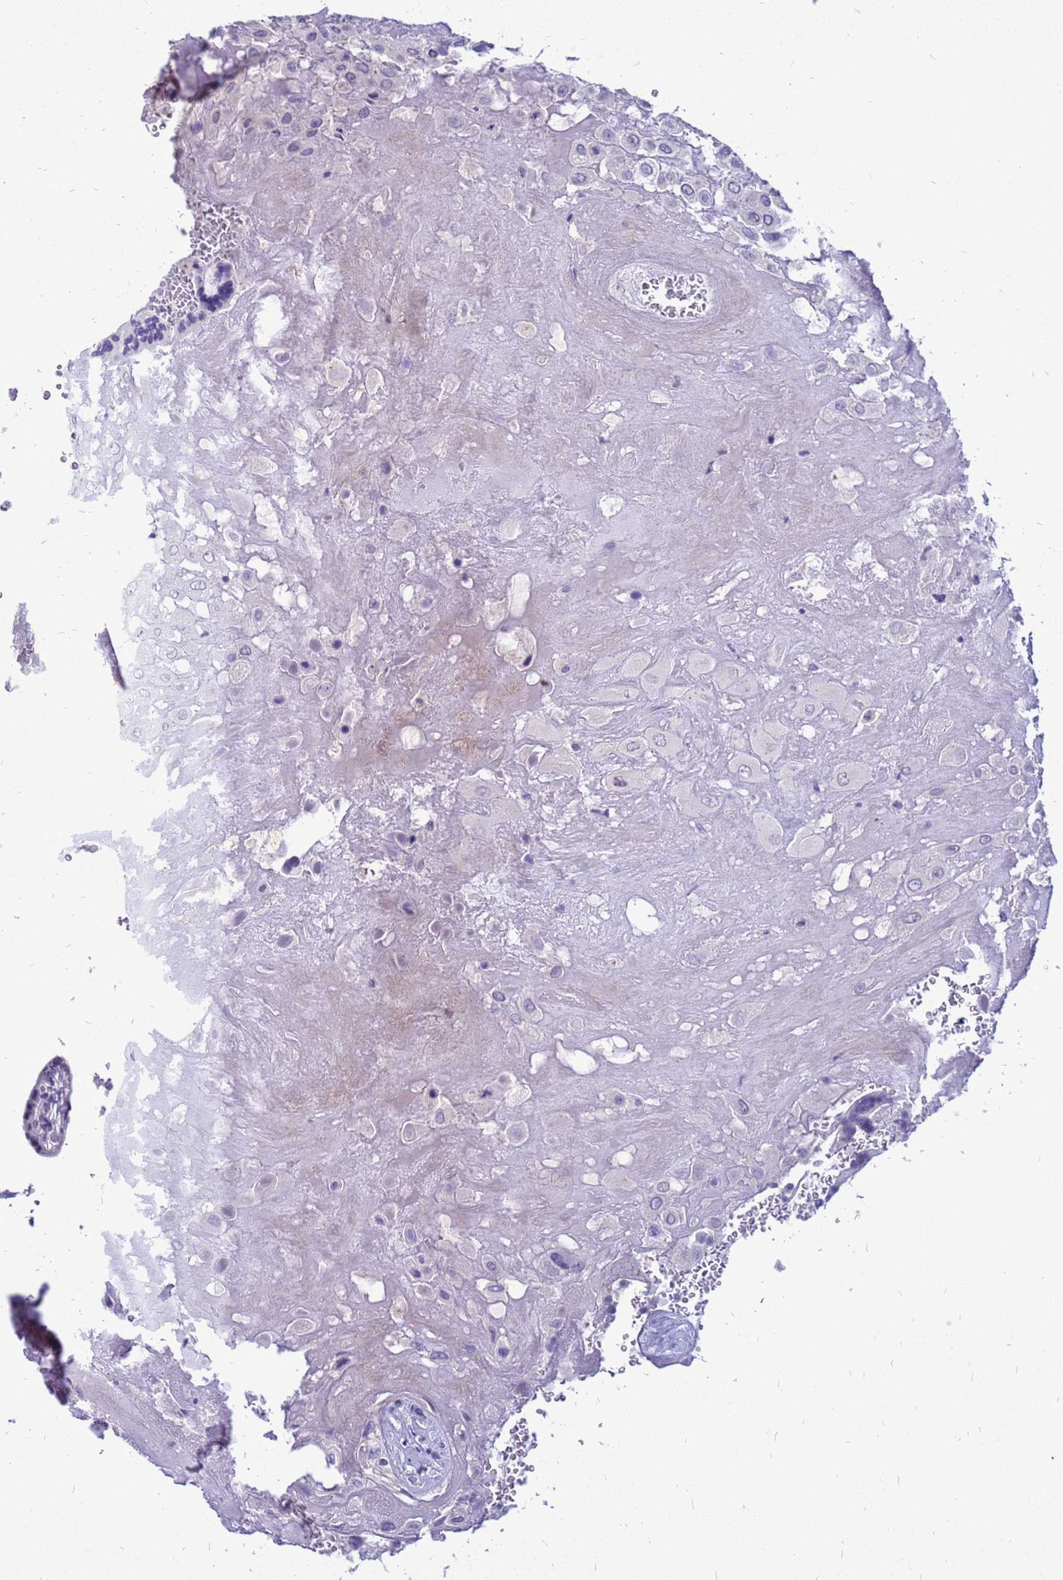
{"staining": {"intensity": "negative", "quantity": "none", "location": "none"}, "tissue": "placenta", "cell_type": "Decidual cells", "image_type": "normal", "snomed": [{"axis": "morphology", "description": "Normal tissue, NOS"}, {"axis": "topography", "description": "Placenta"}], "caption": "IHC histopathology image of normal placenta stained for a protein (brown), which shows no staining in decidual cells.", "gene": "AKR1C1", "patient": {"sex": "female", "age": 37}}